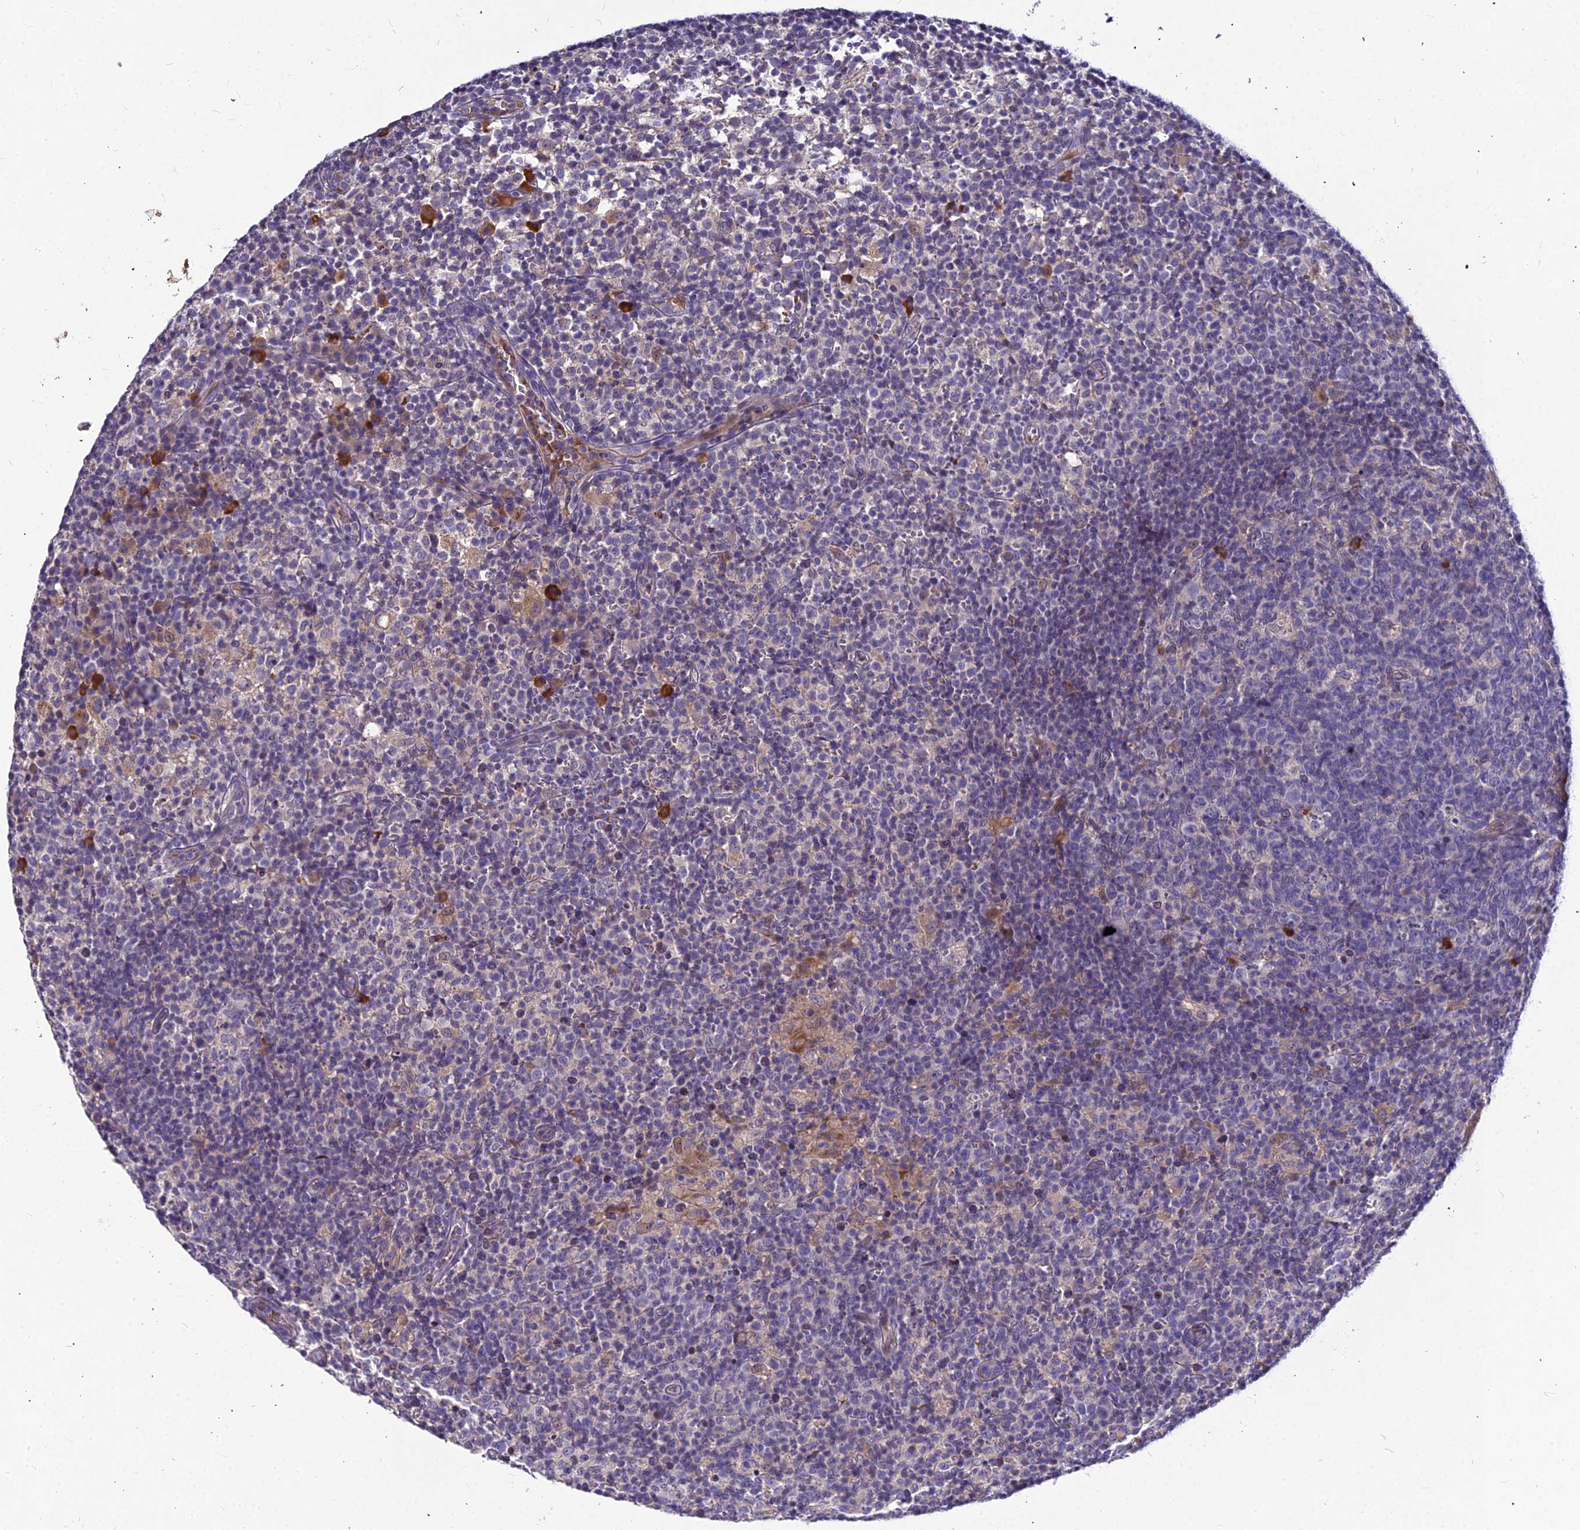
{"staining": {"intensity": "negative", "quantity": "none", "location": "none"}, "tissue": "lymph node", "cell_type": "Germinal center cells", "image_type": "normal", "snomed": [{"axis": "morphology", "description": "Normal tissue, NOS"}, {"axis": "morphology", "description": "Inflammation, NOS"}, {"axis": "topography", "description": "Lymph node"}], "caption": "Image shows no significant protein staining in germinal center cells of normal lymph node.", "gene": "DMRTA1", "patient": {"sex": "male", "age": 55}}